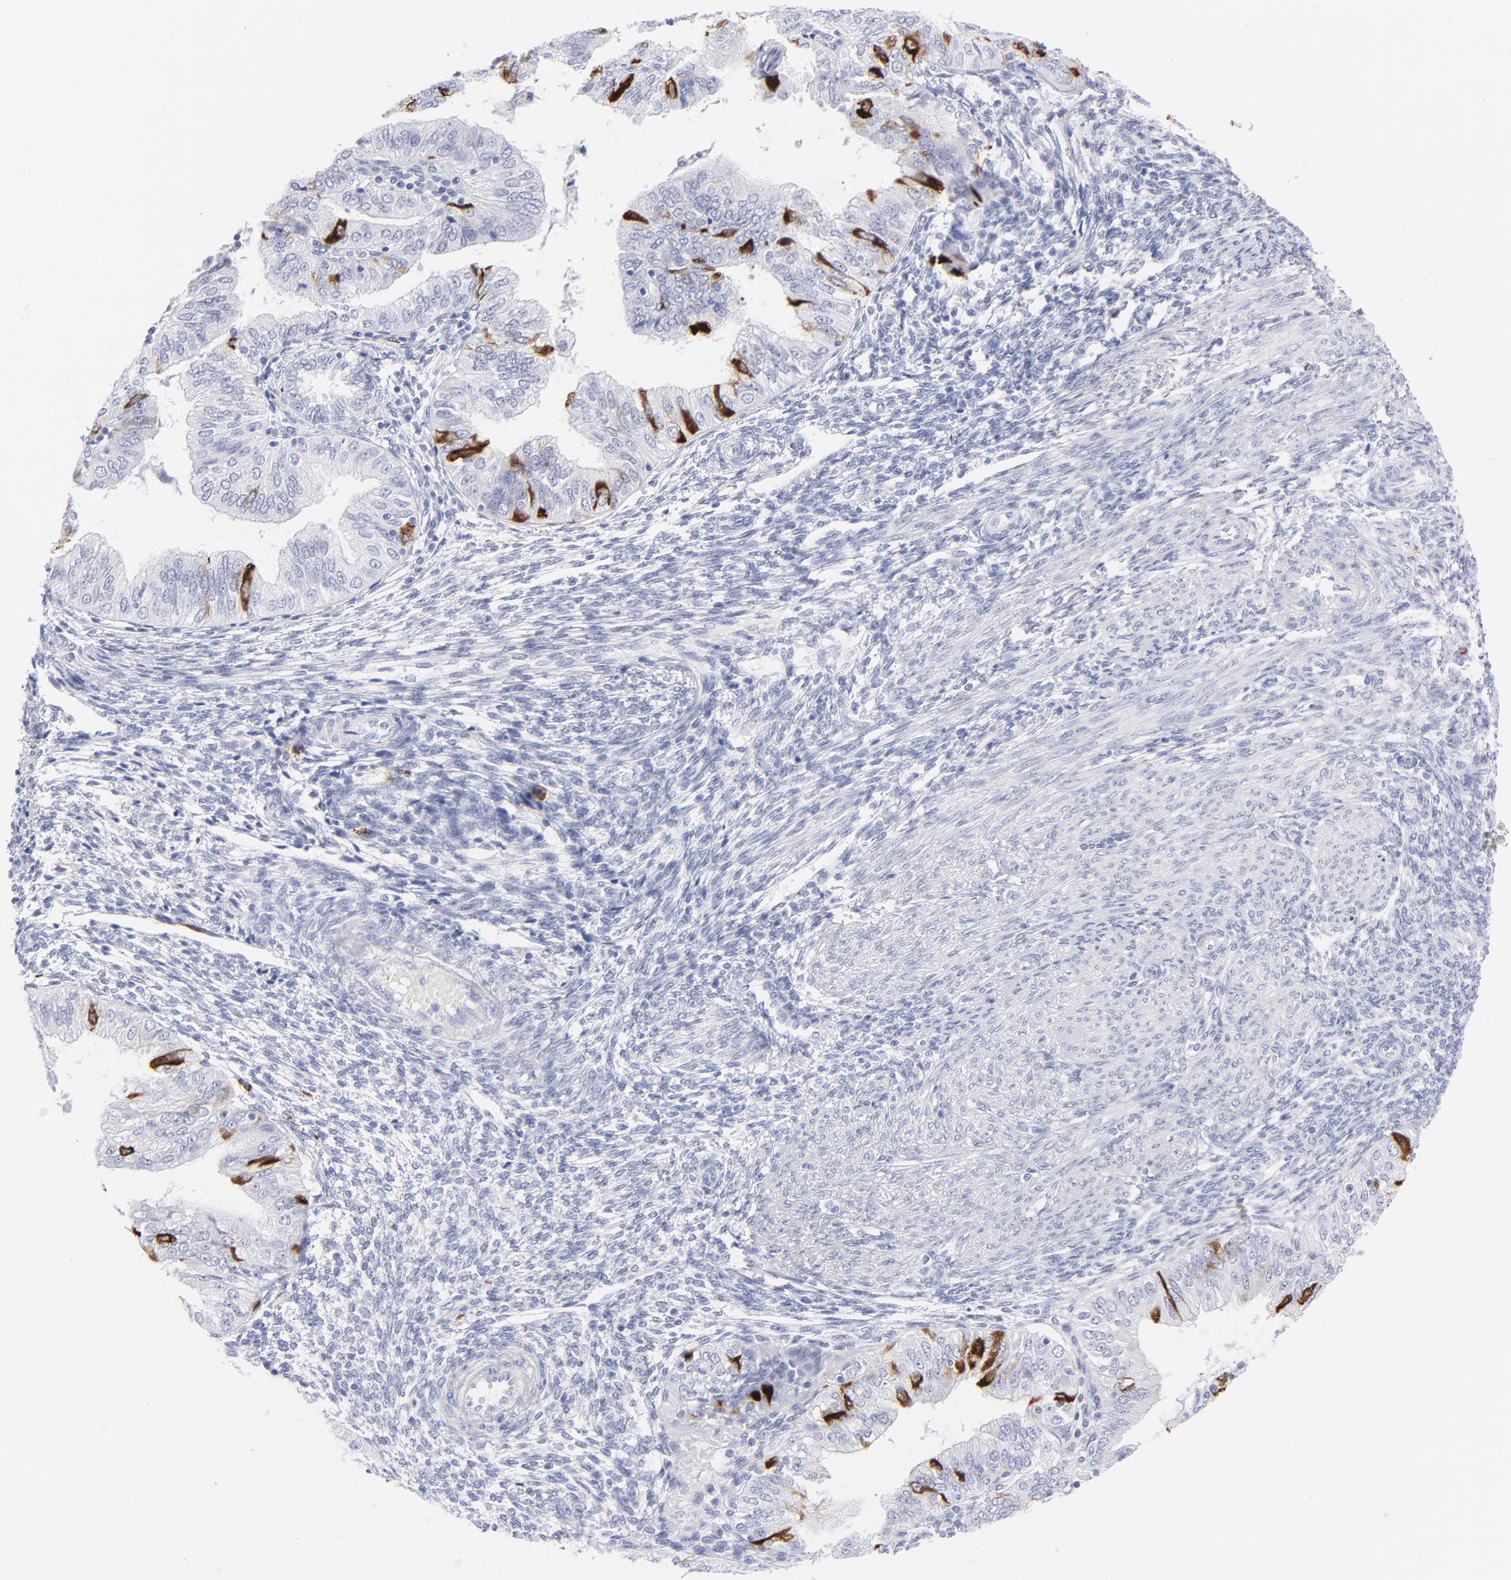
{"staining": {"intensity": "strong", "quantity": "<25%", "location": "cytoplasmic/membranous"}, "tissue": "endometrial cancer", "cell_type": "Tumor cells", "image_type": "cancer", "snomed": [{"axis": "morphology", "description": "Adenocarcinoma, NOS"}, {"axis": "topography", "description": "Endometrium"}], "caption": "Human adenocarcinoma (endometrial) stained for a protein (brown) demonstrates strong cytoplasmic/membranous positive expression in approximately <25% of tumor cells.", "gene": "CCNB1", "patient": {"sex": "female", "age": 51}}